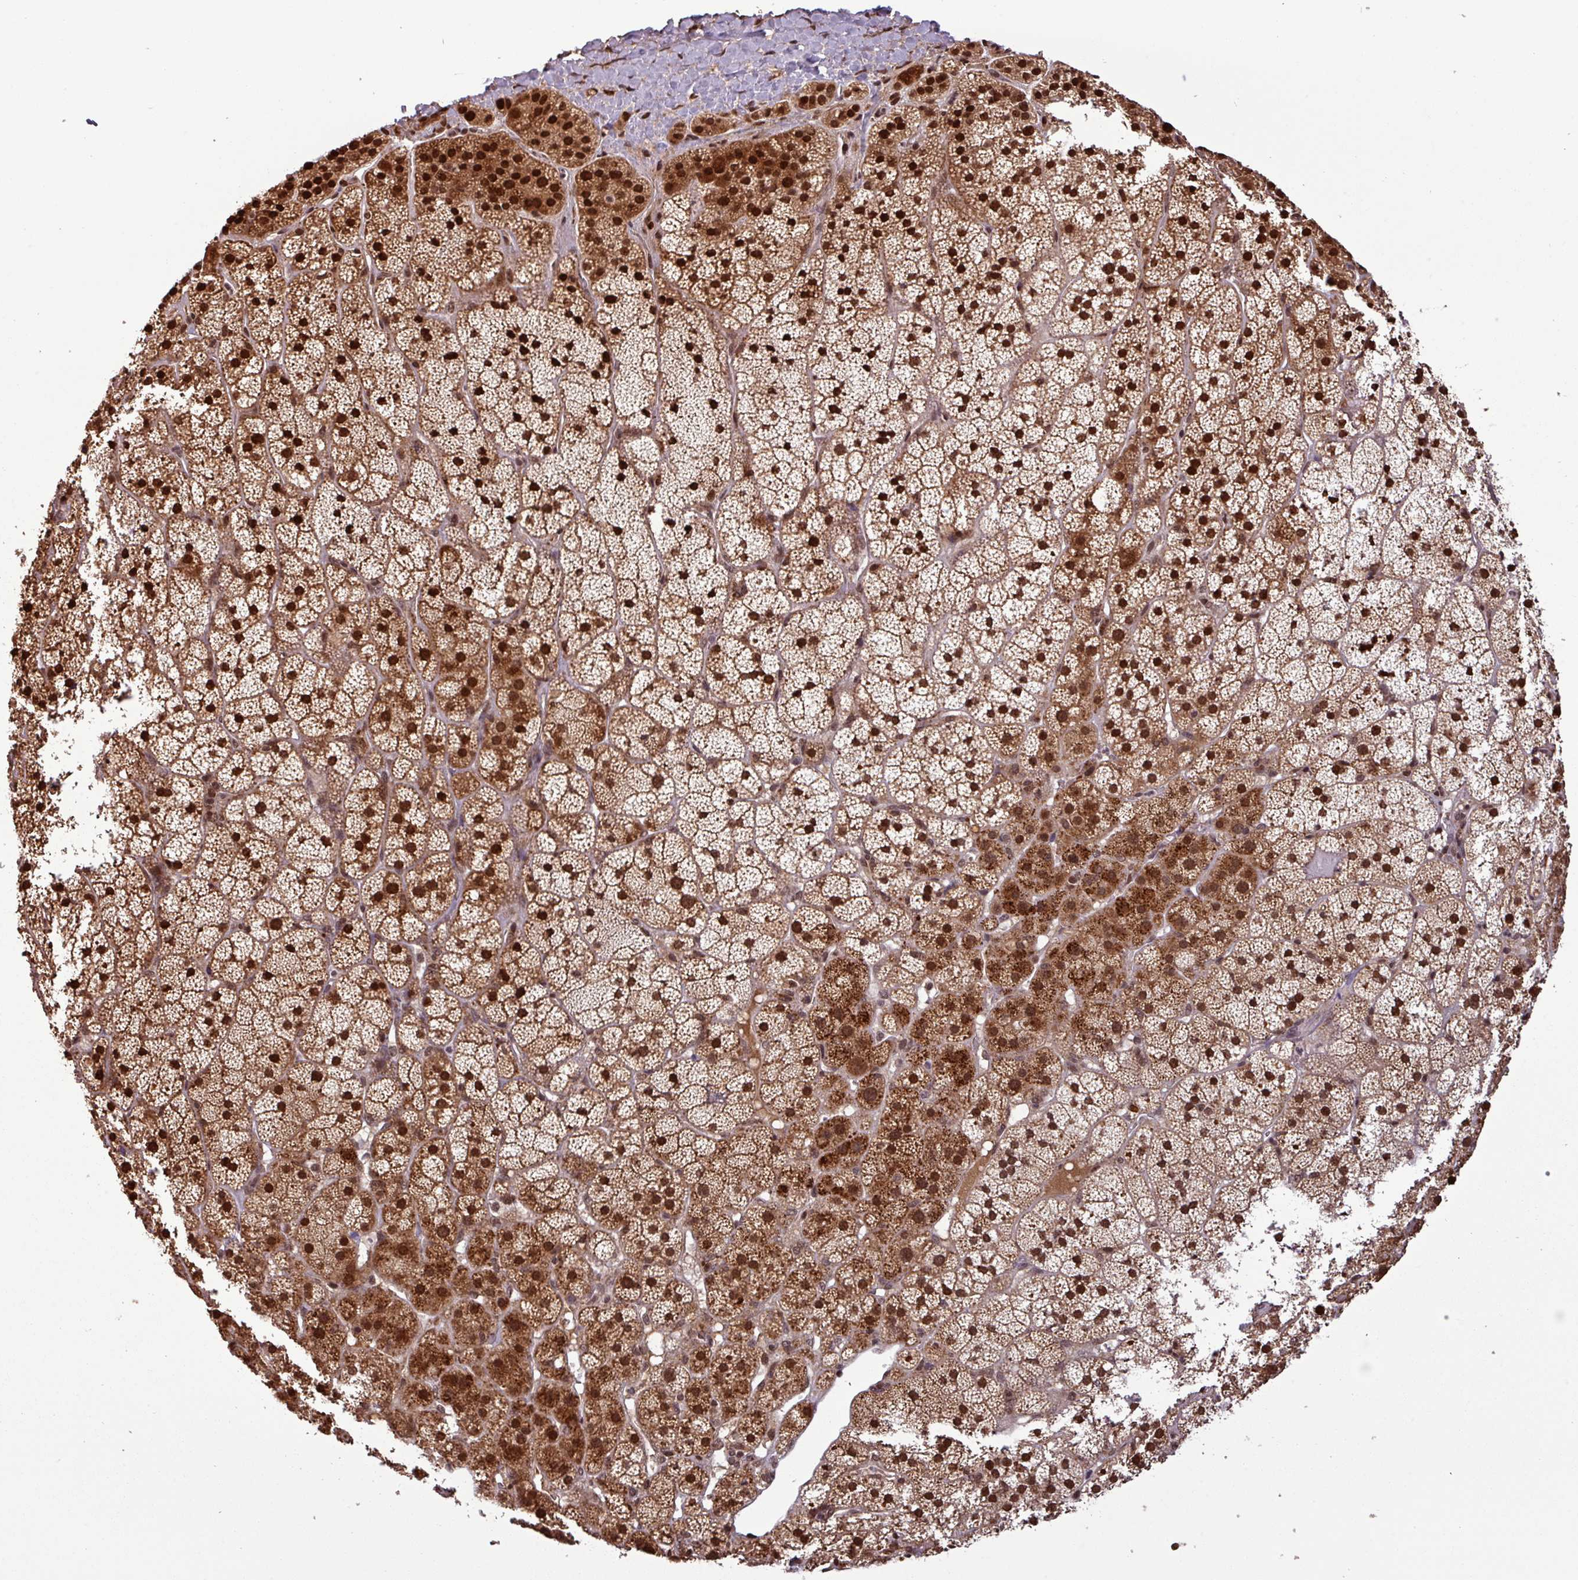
{"staining": {"intensity": "strong", "quantity": ">75%", "location": "nuclear"}, "tissue": "adrenal gland", "cell_type": "Glandular cells", "image_type": "normal", "snomed": [{"axis": "morphology", "description": "Normal tissue, NOS"}, {"axis": "topography", "description": "Adrenal gland"}], "caption": "Immunohistochemistry micrograph of unremarkable human adrenal gland stained for a protein (brown), which shows high levels of strong nuclear positivity in about >75% of glandular cells.", "gene": "NOB1", "patient": {"sex": "female", "age": 70}}